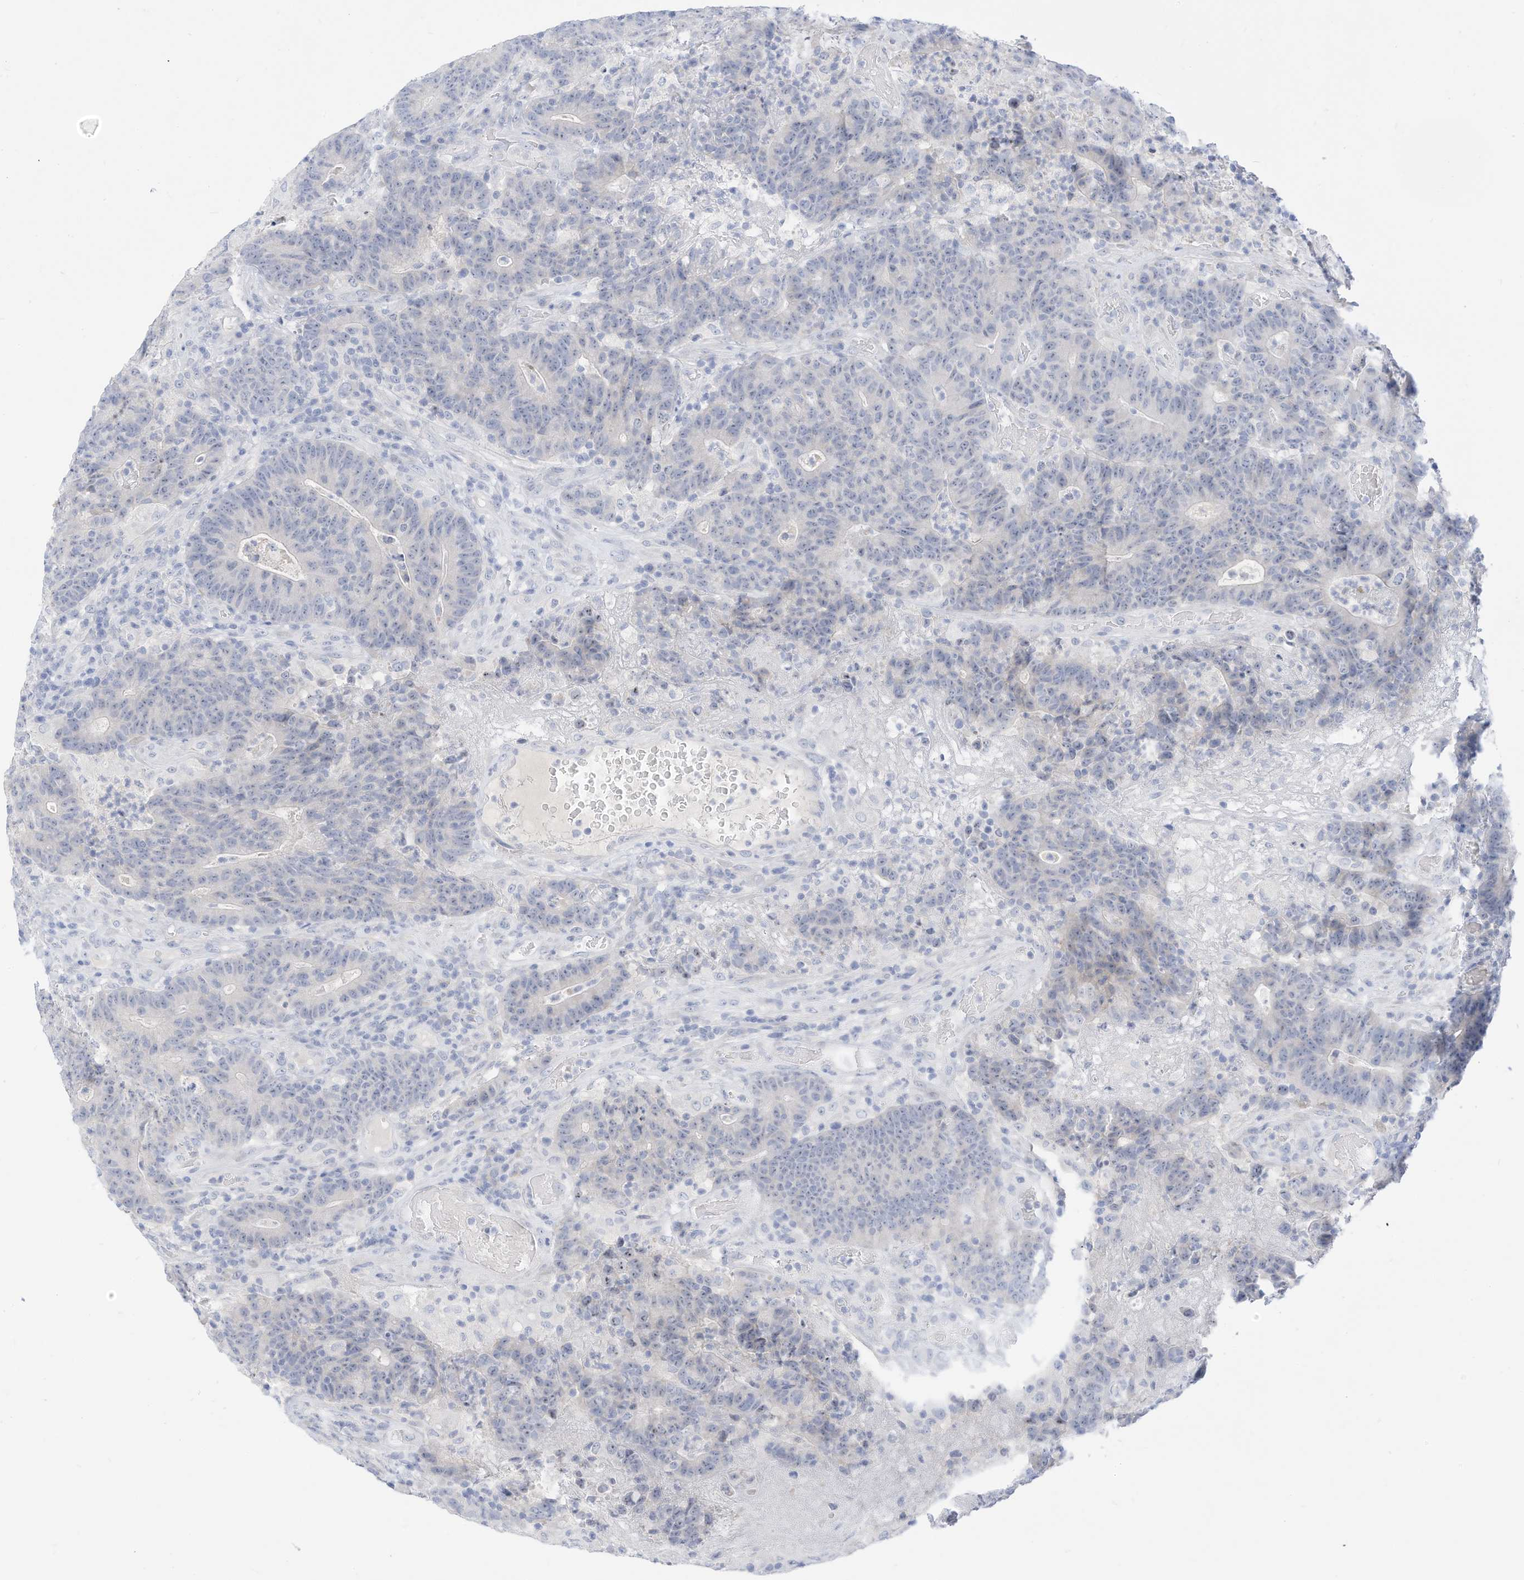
{"staining": {"intensity": "negative", "quantity": "none", "location": "none"}, "tissue": "colorectal cancer", "cell_type": "Tumor cells", "image_type": "cancer", "snomed": [{"axis": "morphology", "description": "Normal tissue, NOS"}, {"axis": "morphology", "description": "Adenocarcinoma, NOS"}, {"axis": "topography", "description": "Colon"}], "caption": "High power microscopy micrograph of an immunohistochemistry histopathology image of colorectal cancer, revealing no significant staining in tumor cells.", "gene": "SPOCD1", "patient": {"sex": "female", "age": 75}}